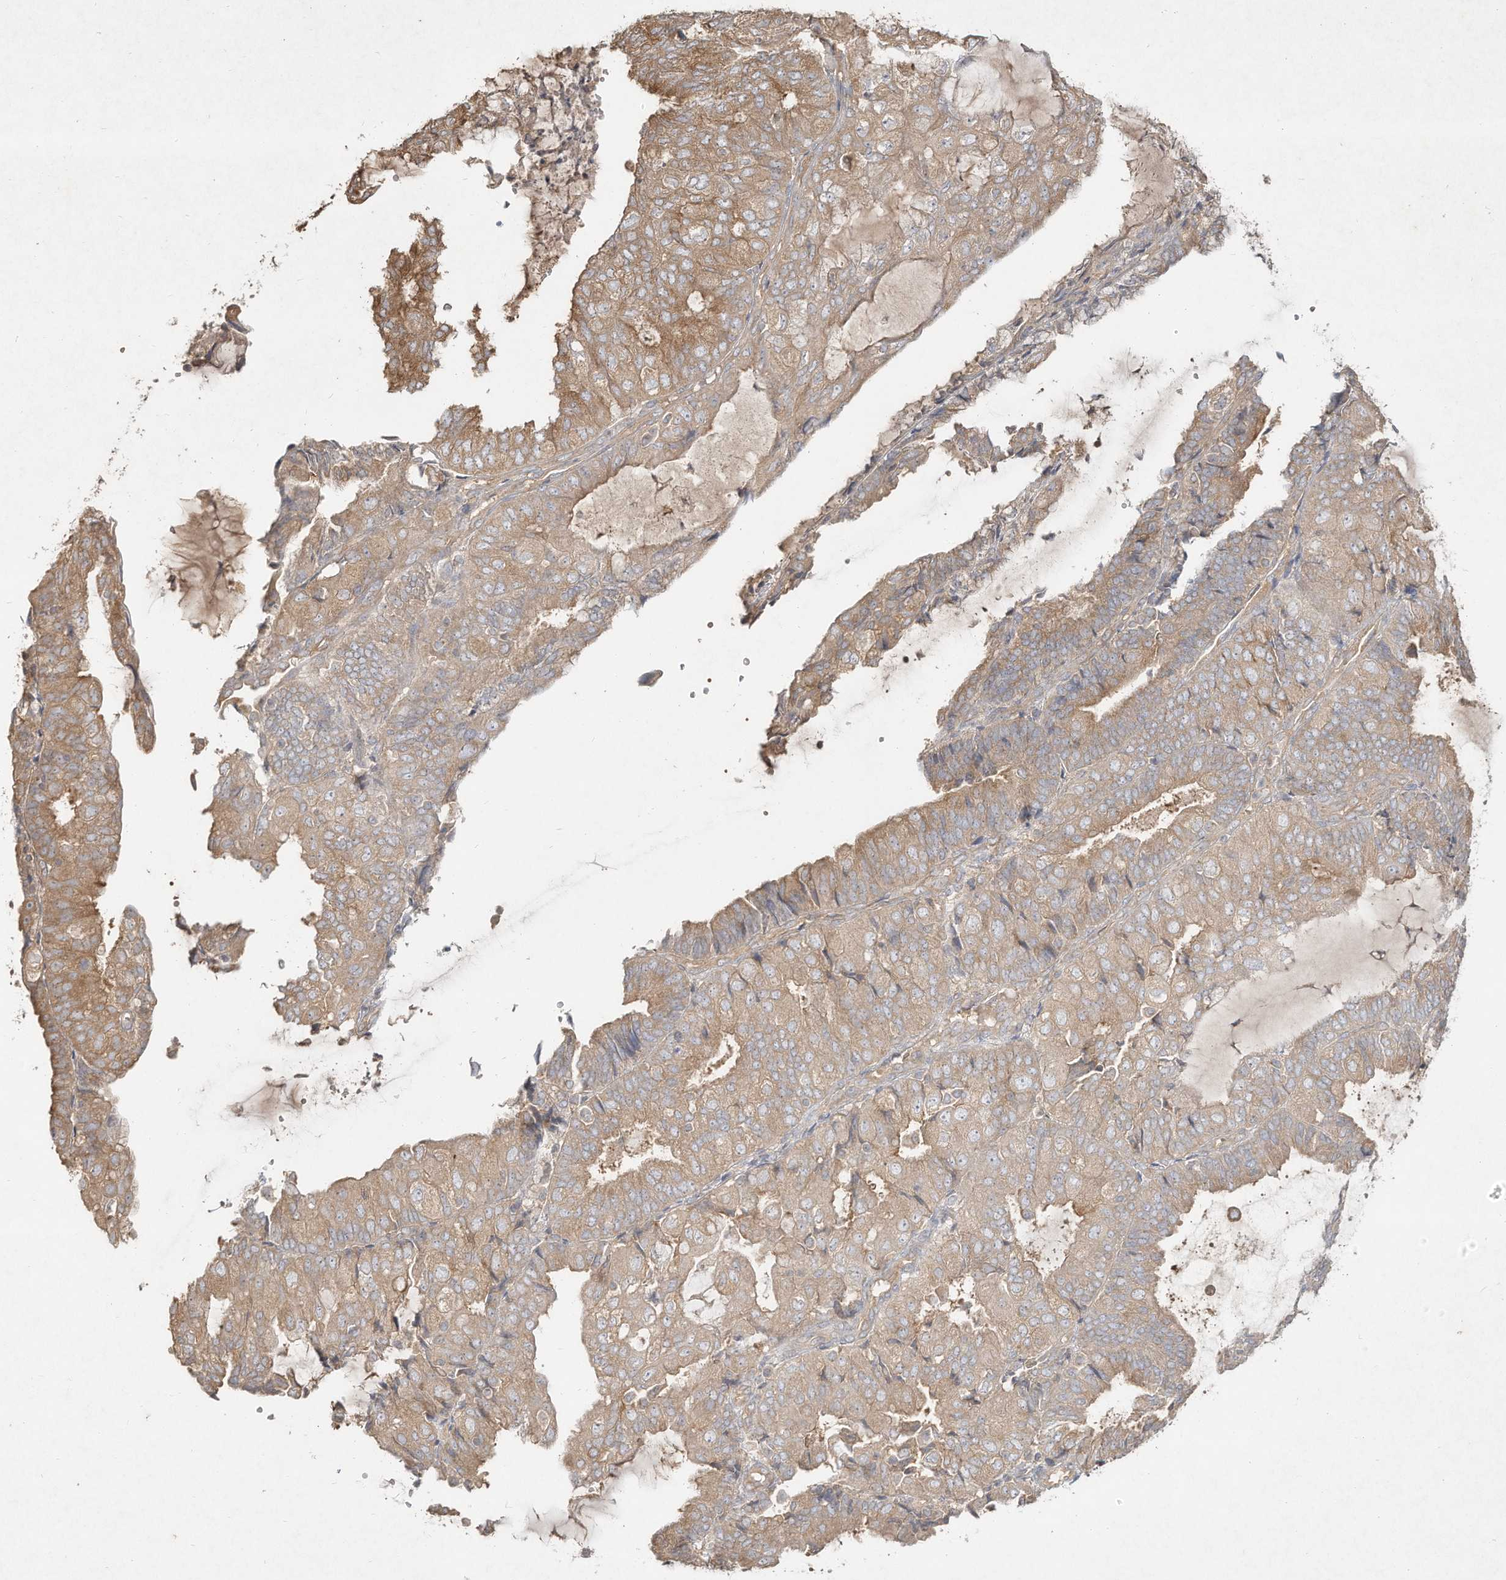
{"staining": {"intensity": "weak", "quantity": ">75%", "location": "cytoplasmic/membranous"}, "tissue": "endometrial cancer", "cell_type": "Tumor cells", "image_type": "cancer", "snomed": [{"axis": "morphology", "description": "Adenocarcinoma, NOS"}, {"axis": "topography", "description": "Endometrium"}], "caption": "Immunohistochemistry (IHC) of human endometrial adenocarcinoma shows low levels of weak cytoplasmic/membranous positivity in about >75% of tumor cells.", "gene": "DYNC1I2", "patient": {"sex": "female", "age": 81}}